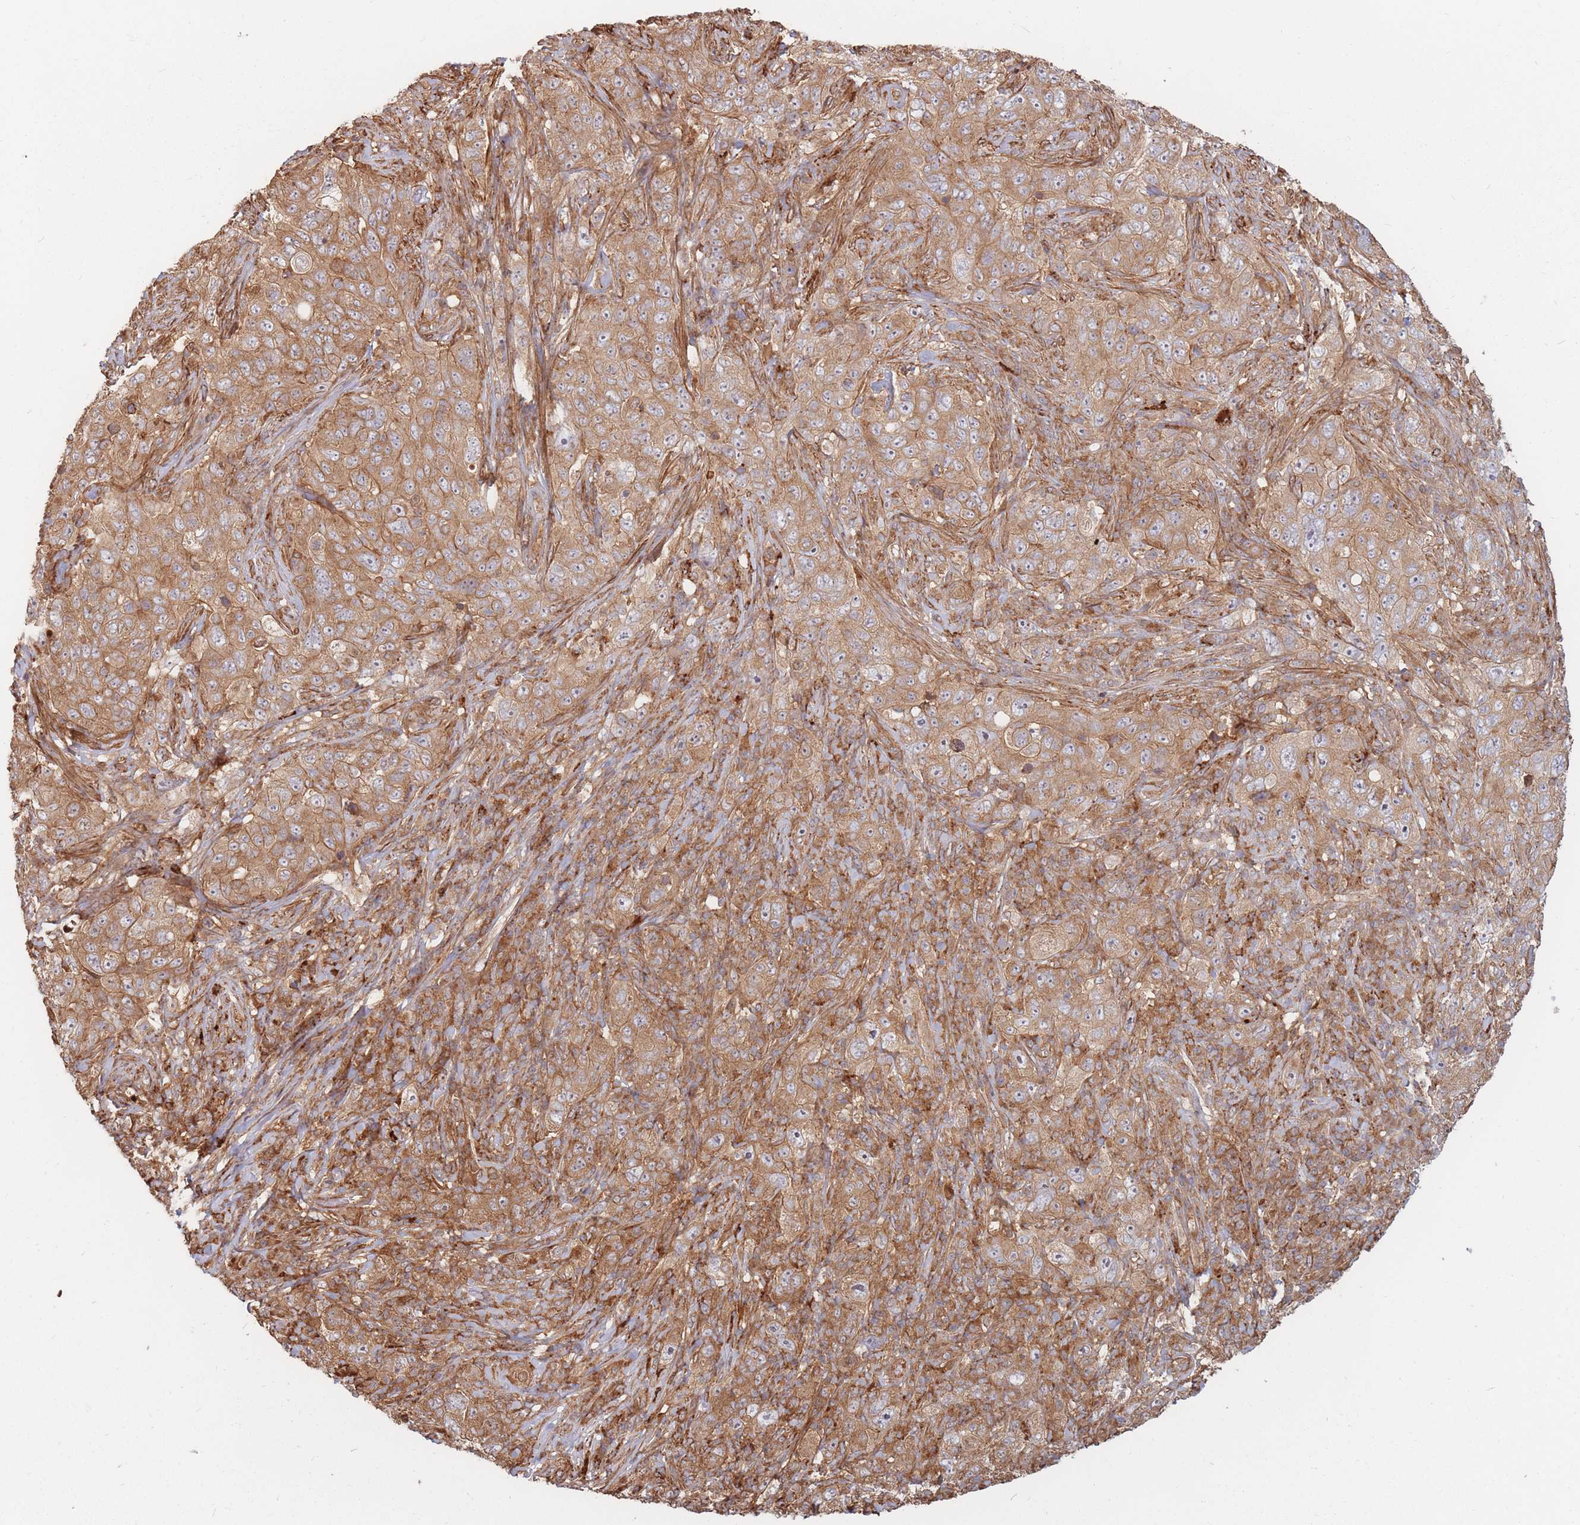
{"staining": {"intensity": "moderate", "quantity": ">75%", "location": "cytoplasmic/membranous"}, "tissue": "pancreatic cancer", "cell_type": "Tumor cells", "image_type": "cancer", "snomed": [{"axis": "morphology", "description": "Adenocarcinoma, NOS"}, {"axis": "topography", "description": "Pancreas"}], "caption": "This micrograph displays pancreatic adenocarcinoma stained with immunohistochemistry (IHC) to label a protein in brown. The cytoplasmic/membranous of tumor cells show moderate positivity for the protein. Nuclei are counter-stained blue.", "gene": "RASSF2", "patient": {"sex": "male", "age": 68}}